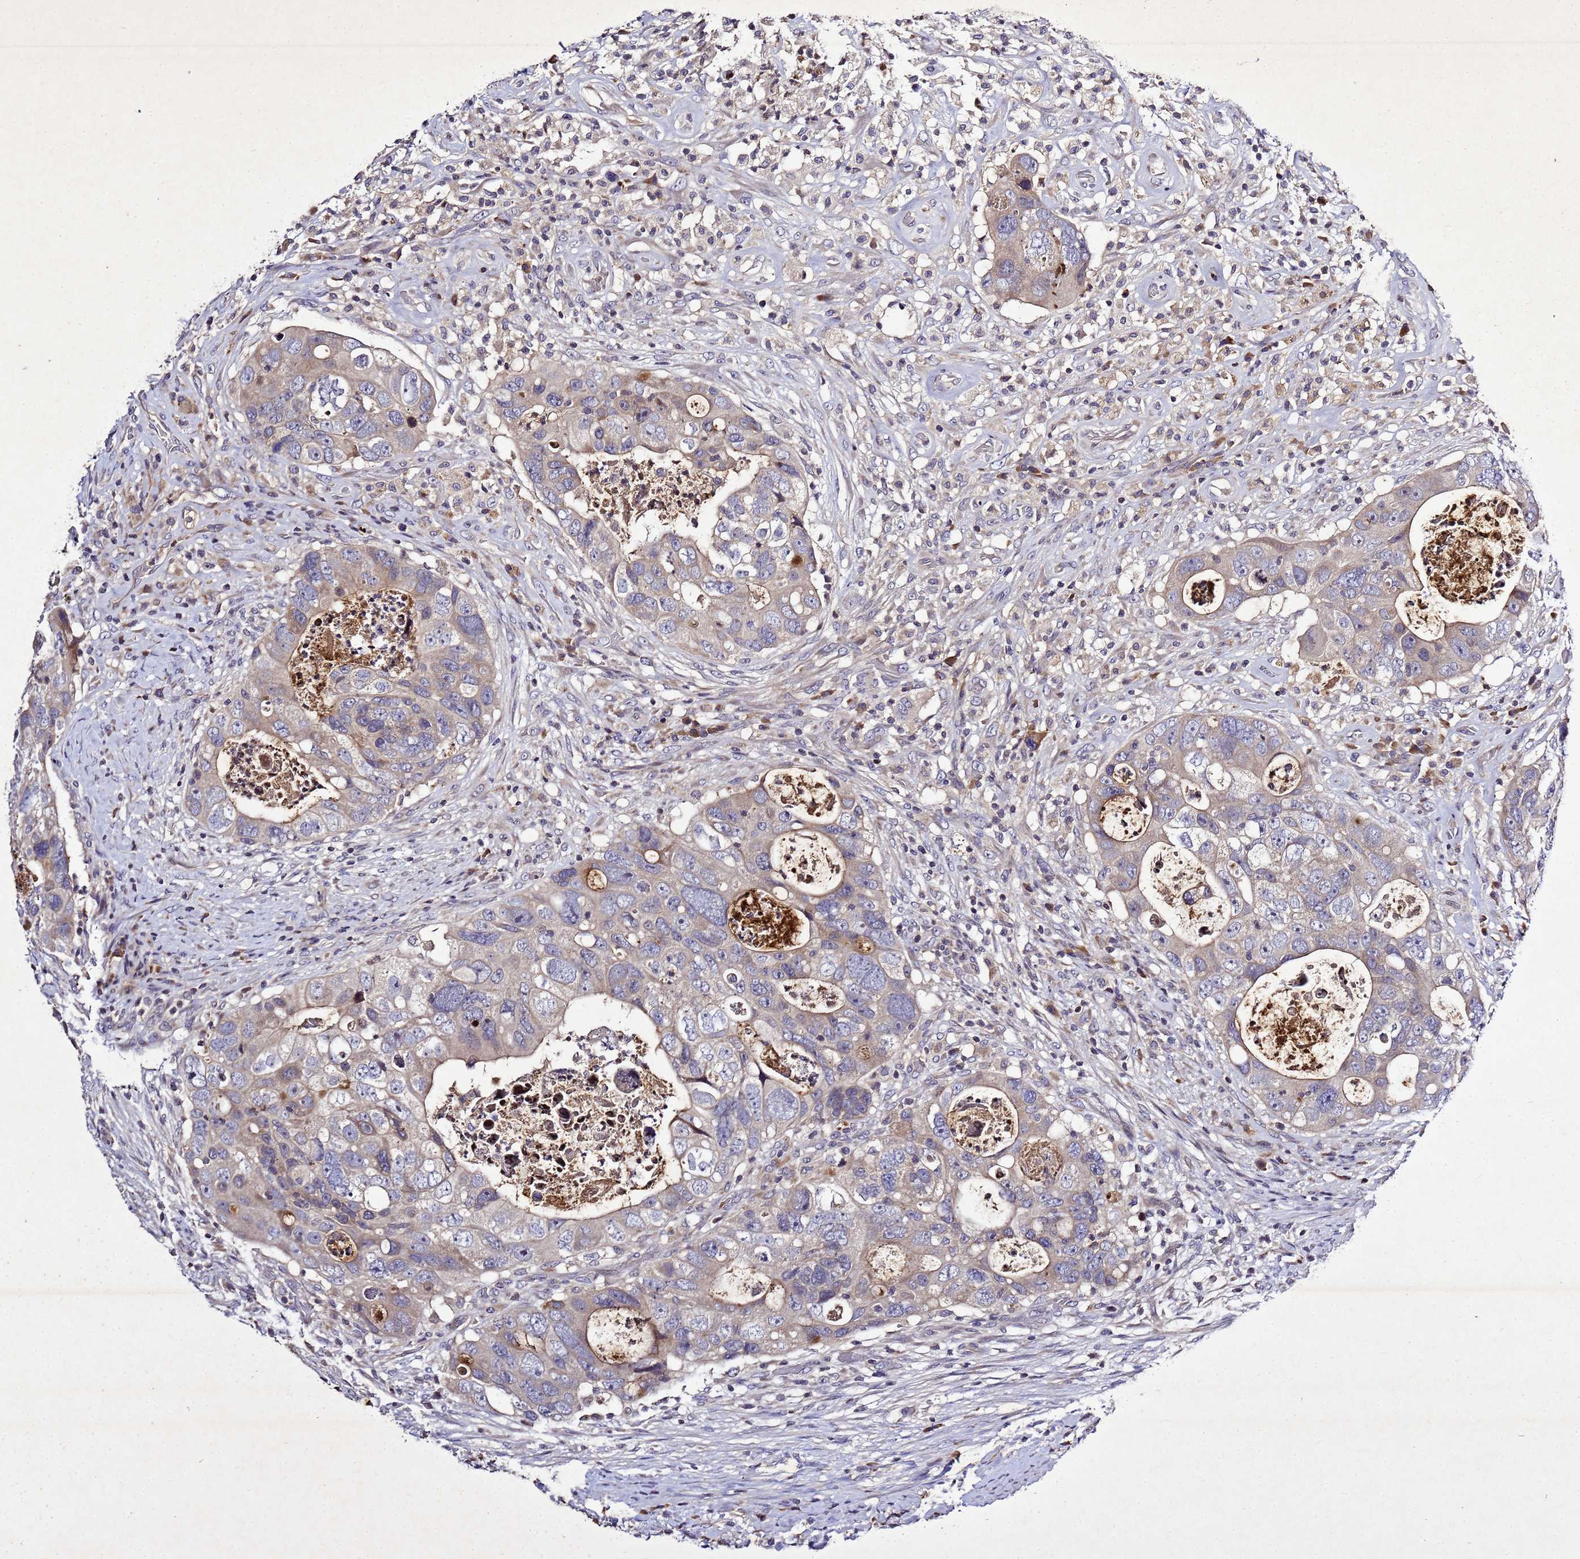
{"staining": {"intensity": "weak", "quantity": "<25%", "location": "cytoplasmic/membranous"}, "tissue": "colorectal cancer", "cell_type": "Tumor cells", "image_type": "cancer", "snomed": [{"axis": "morphology", "description": "Adenocarcinoma, NOS"}, {"axis": "topography", "description": "Rectum"}], "caption": "This is an immunohistochemistry (IHC) photomicrograph of human colorectal cancer (adenocarcinoma). There is no expression in tumor cells.", "gene": "SV2B", "patient": {"sex": "male", "age": 59}}